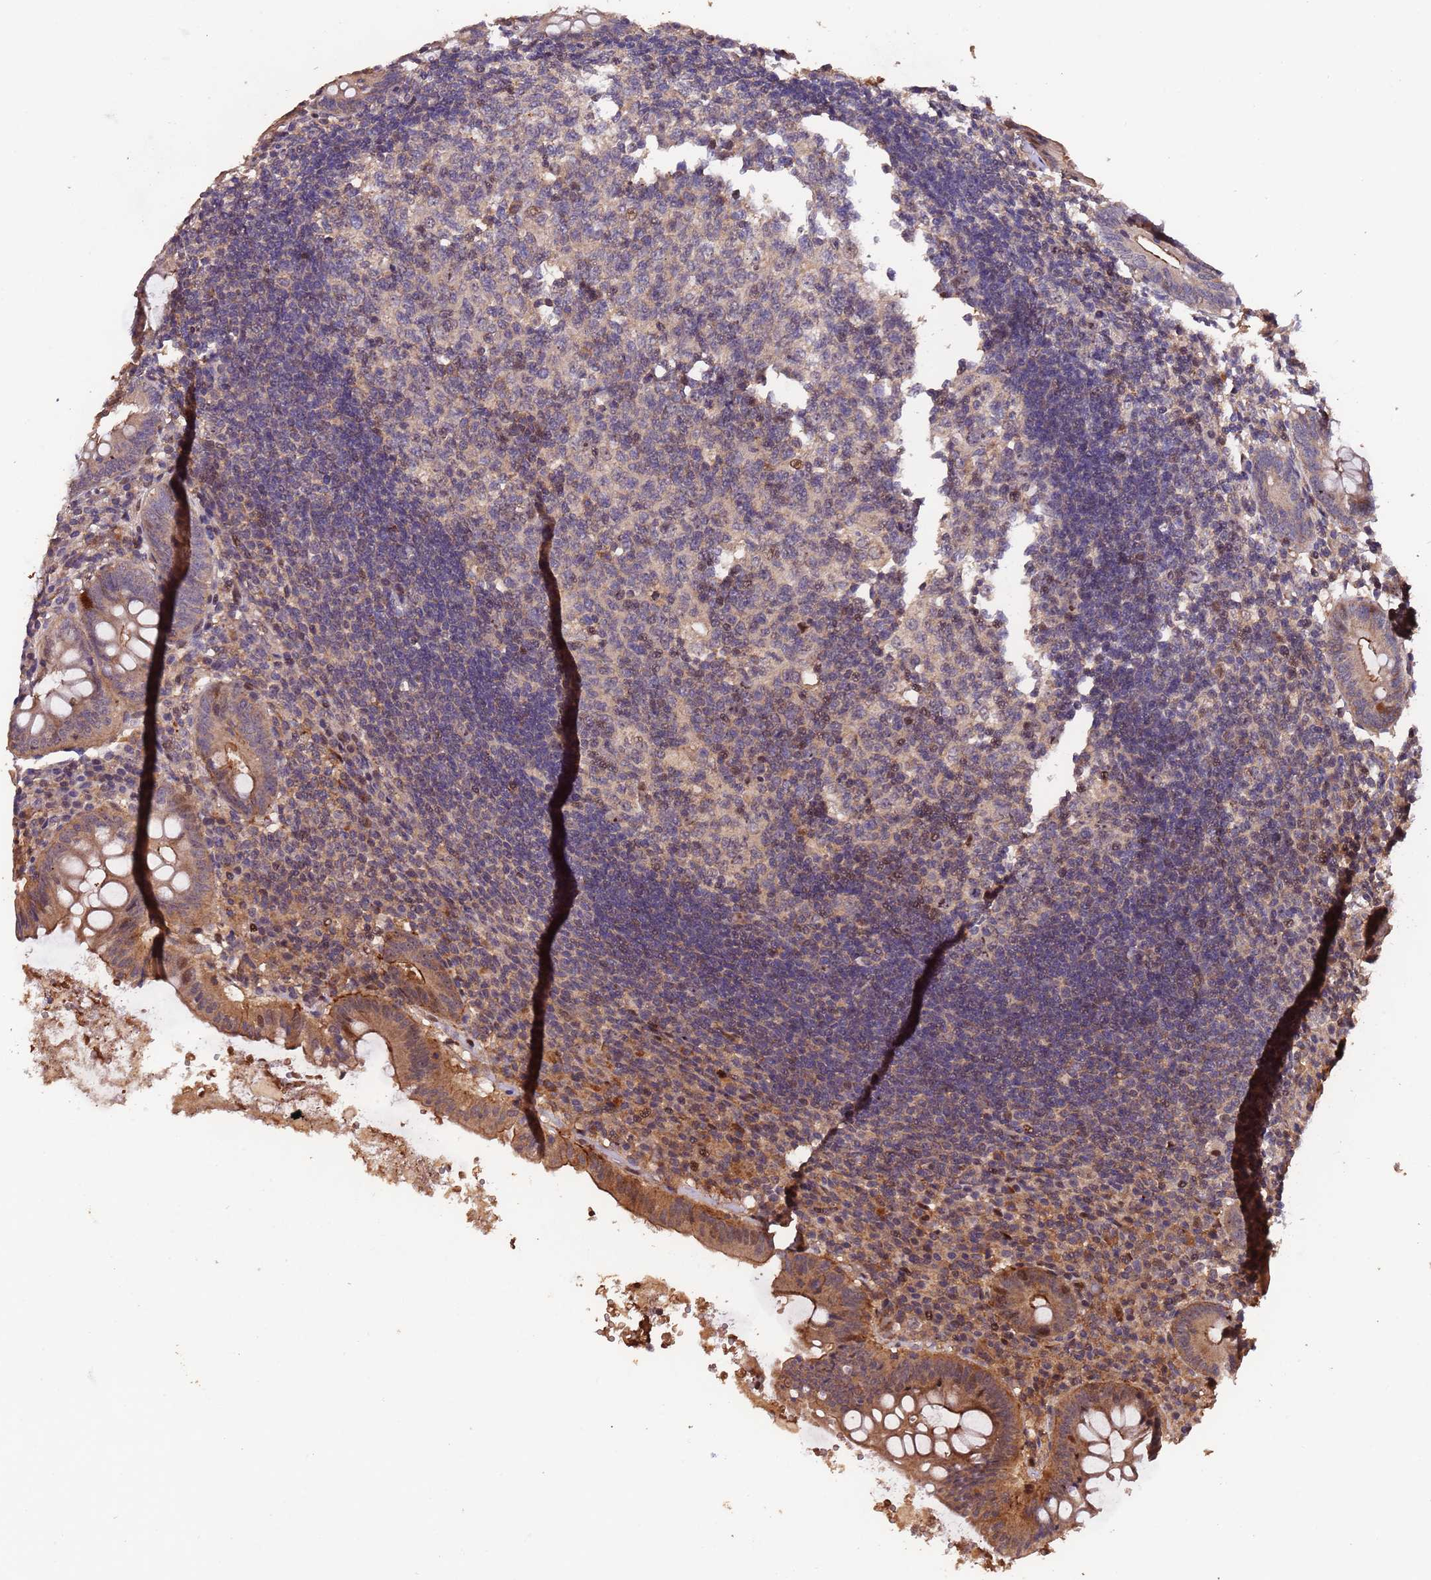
{"staining": {"intensity": "moderate", "quantity": "25%-75%", "location": "cytoplasmic/membranous"}, "tissue": "appendix", "cell_type": "Glandular cells", "image_type": "normal", "snomed": [{"axis": "morphology", "description": "Normal tissue, NOS"}, {"axis": "topography", "description": "Appendix"}], "caption": "Immunohistochemical staining of unremarkable human appendix displays 25%-75% levels of moderate cytoplasmic/membranous protein expression in about 25%-75% of glandular cells.", "gene": "CCDC184", "patient": {"sex": "female", "age": 54}}